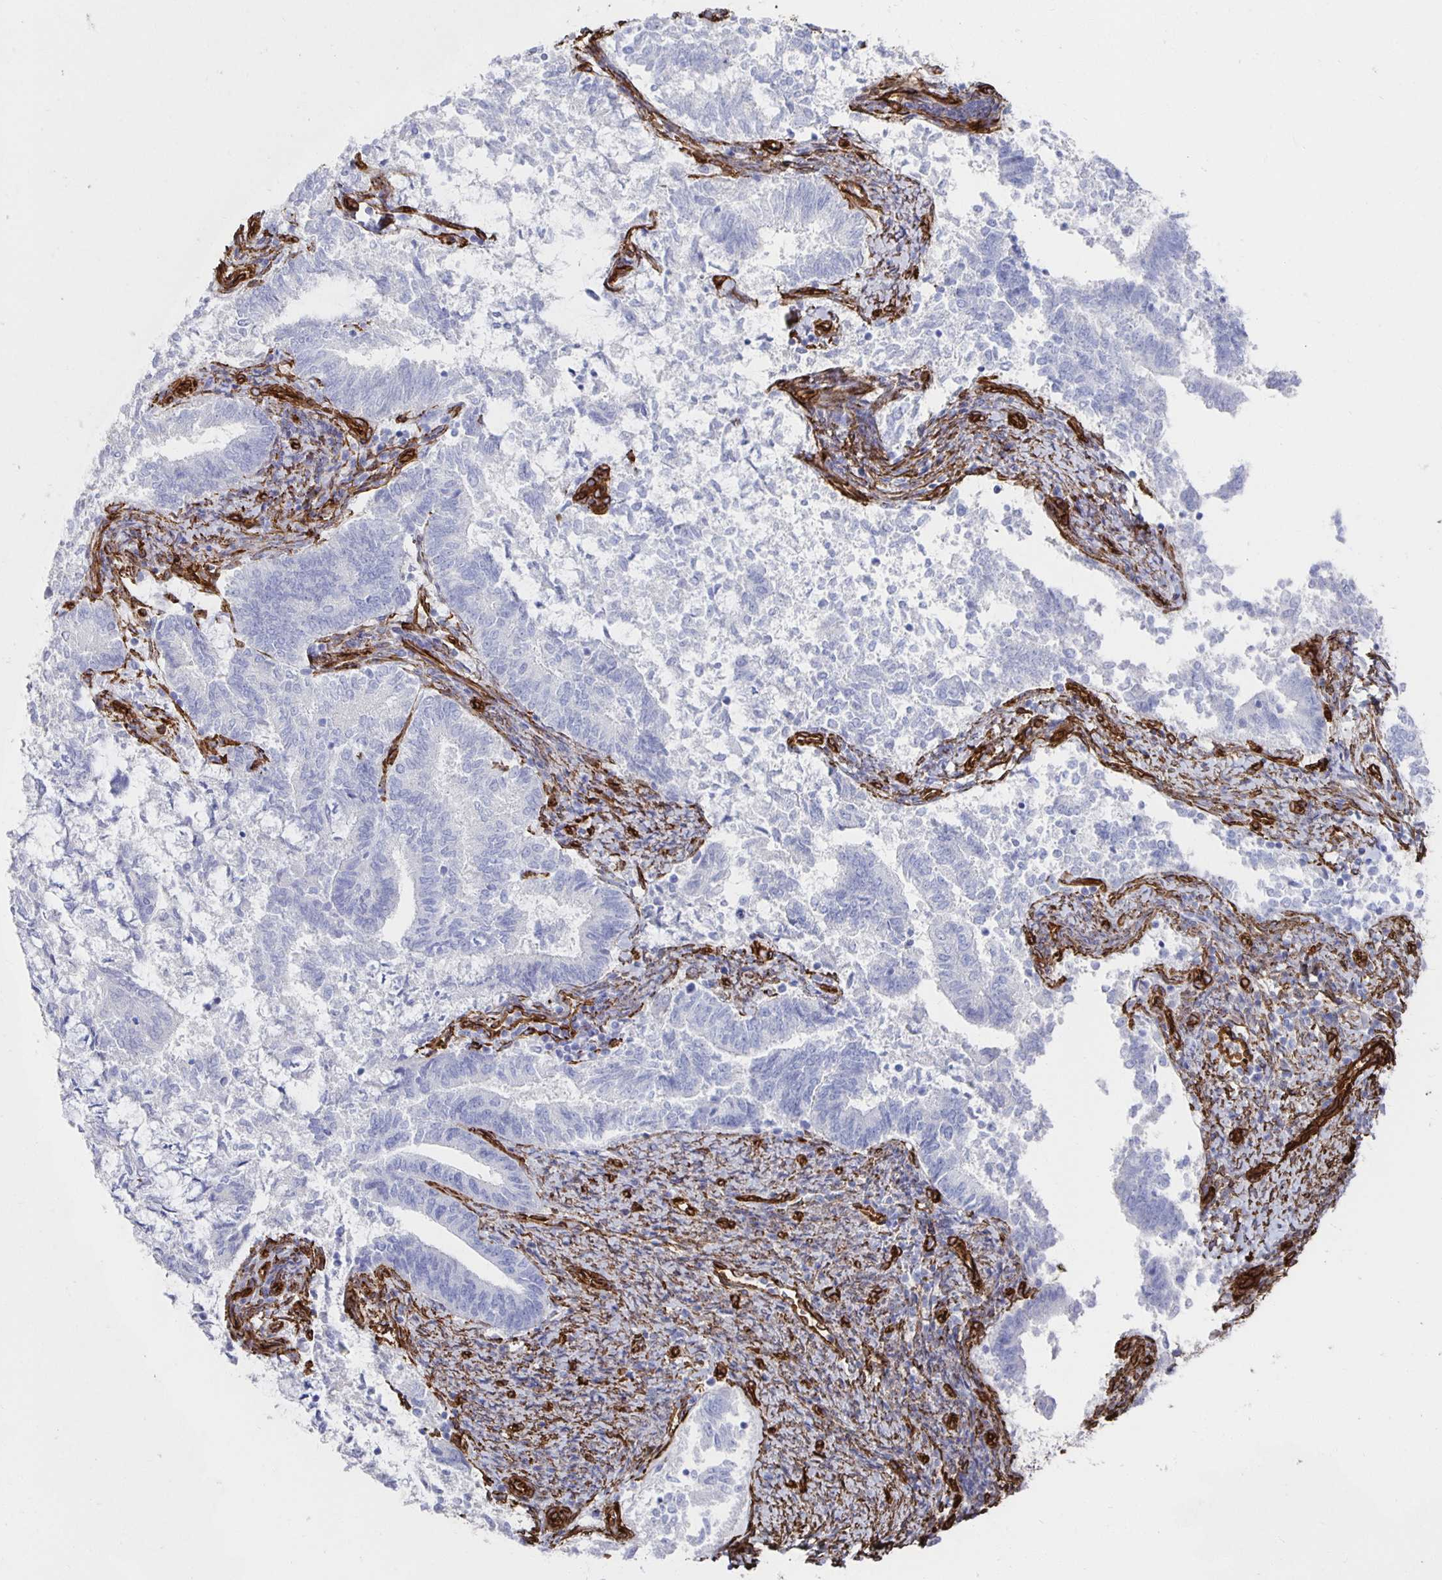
{"staining": {"intensity": "negative", "quantity": "none", "location": "none"}, "tissue": "endometrial cancer", "cell_type": "Tumor cells", "image_type": "cancer", "snomed": [{"axis": "morphology", "description": "Adenocarcinoma, NOS"}, {"axis": "topography", "description": "Endometrium"}], "caption": "High power microscopy micrograph of an immunohistochemistry (IHC) photomicrograph of adenocarcinoma (endometrial), revealing no significant positivity in tumor cells.", "gene": "VIPR2", "patient": {"sex": "female", "age": 65}}